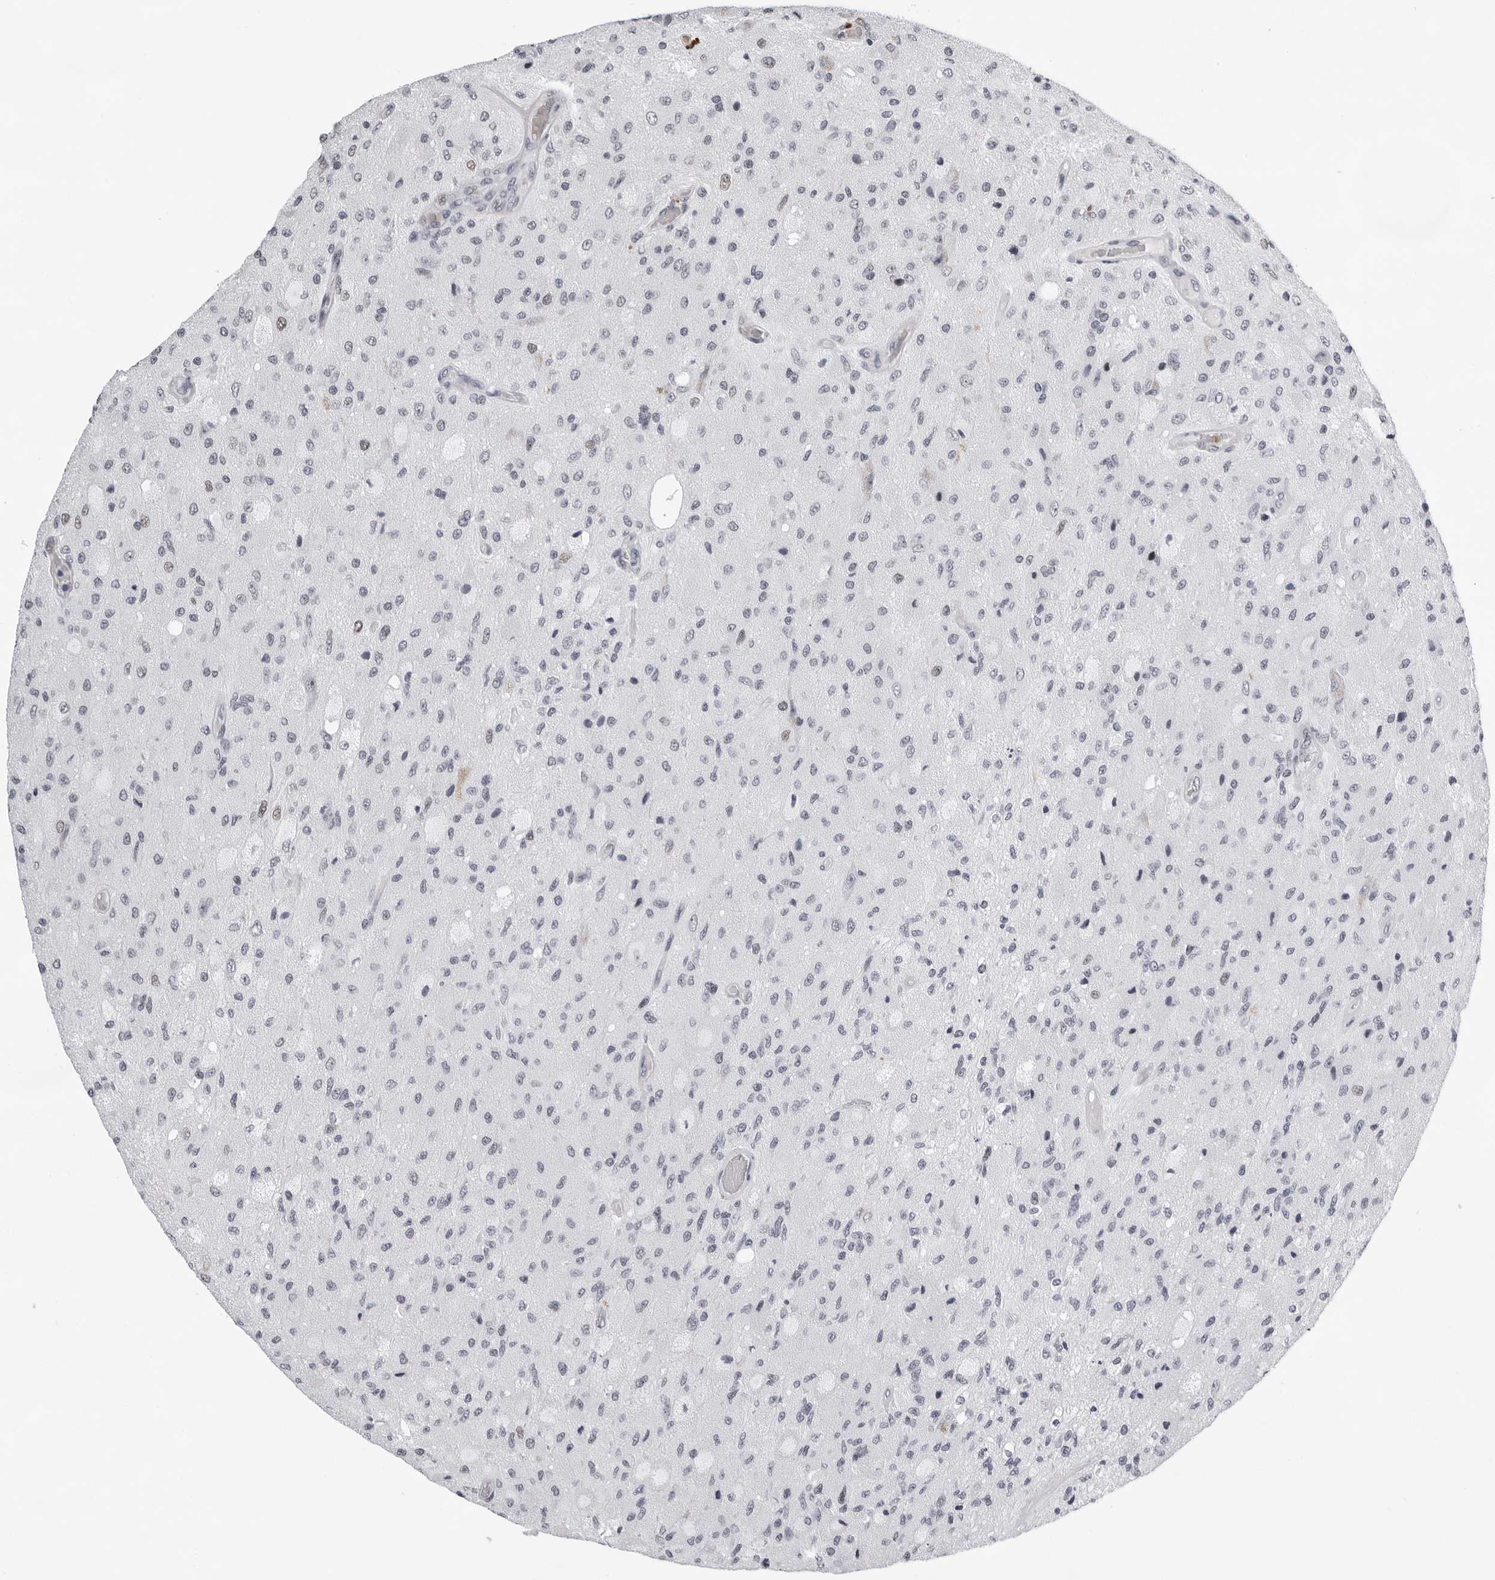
{"staining": {"intensity": "weak", "quantity": "<25%", "location": "nuclear"}, "tissue": "glioma", "cell_type": "Tumor cells", "image_type": "cancer", "snomed": [{"axis": "morphology", "description": "Normal tissue, NOS"}, {"axis": "morphology", "description": "Glioma, malignant, High grade"}, {"axis": "topography", "description": "Cerebral cortex"}], "caption": "Immunohistochemistry (IHC) photomicrograph of malignant glioma (high-grade) stained for a protein (brown), which displays no staining in tumor cells. Brightfield microscopy of immunohistochemistry (IHC) stained with DAB (3,3'-diaminobenzidine) (brown) and hematoxylin (blue), captured at high magnification.", "gene": "USP1", "patient": {"sex": "male", "age": 77}}